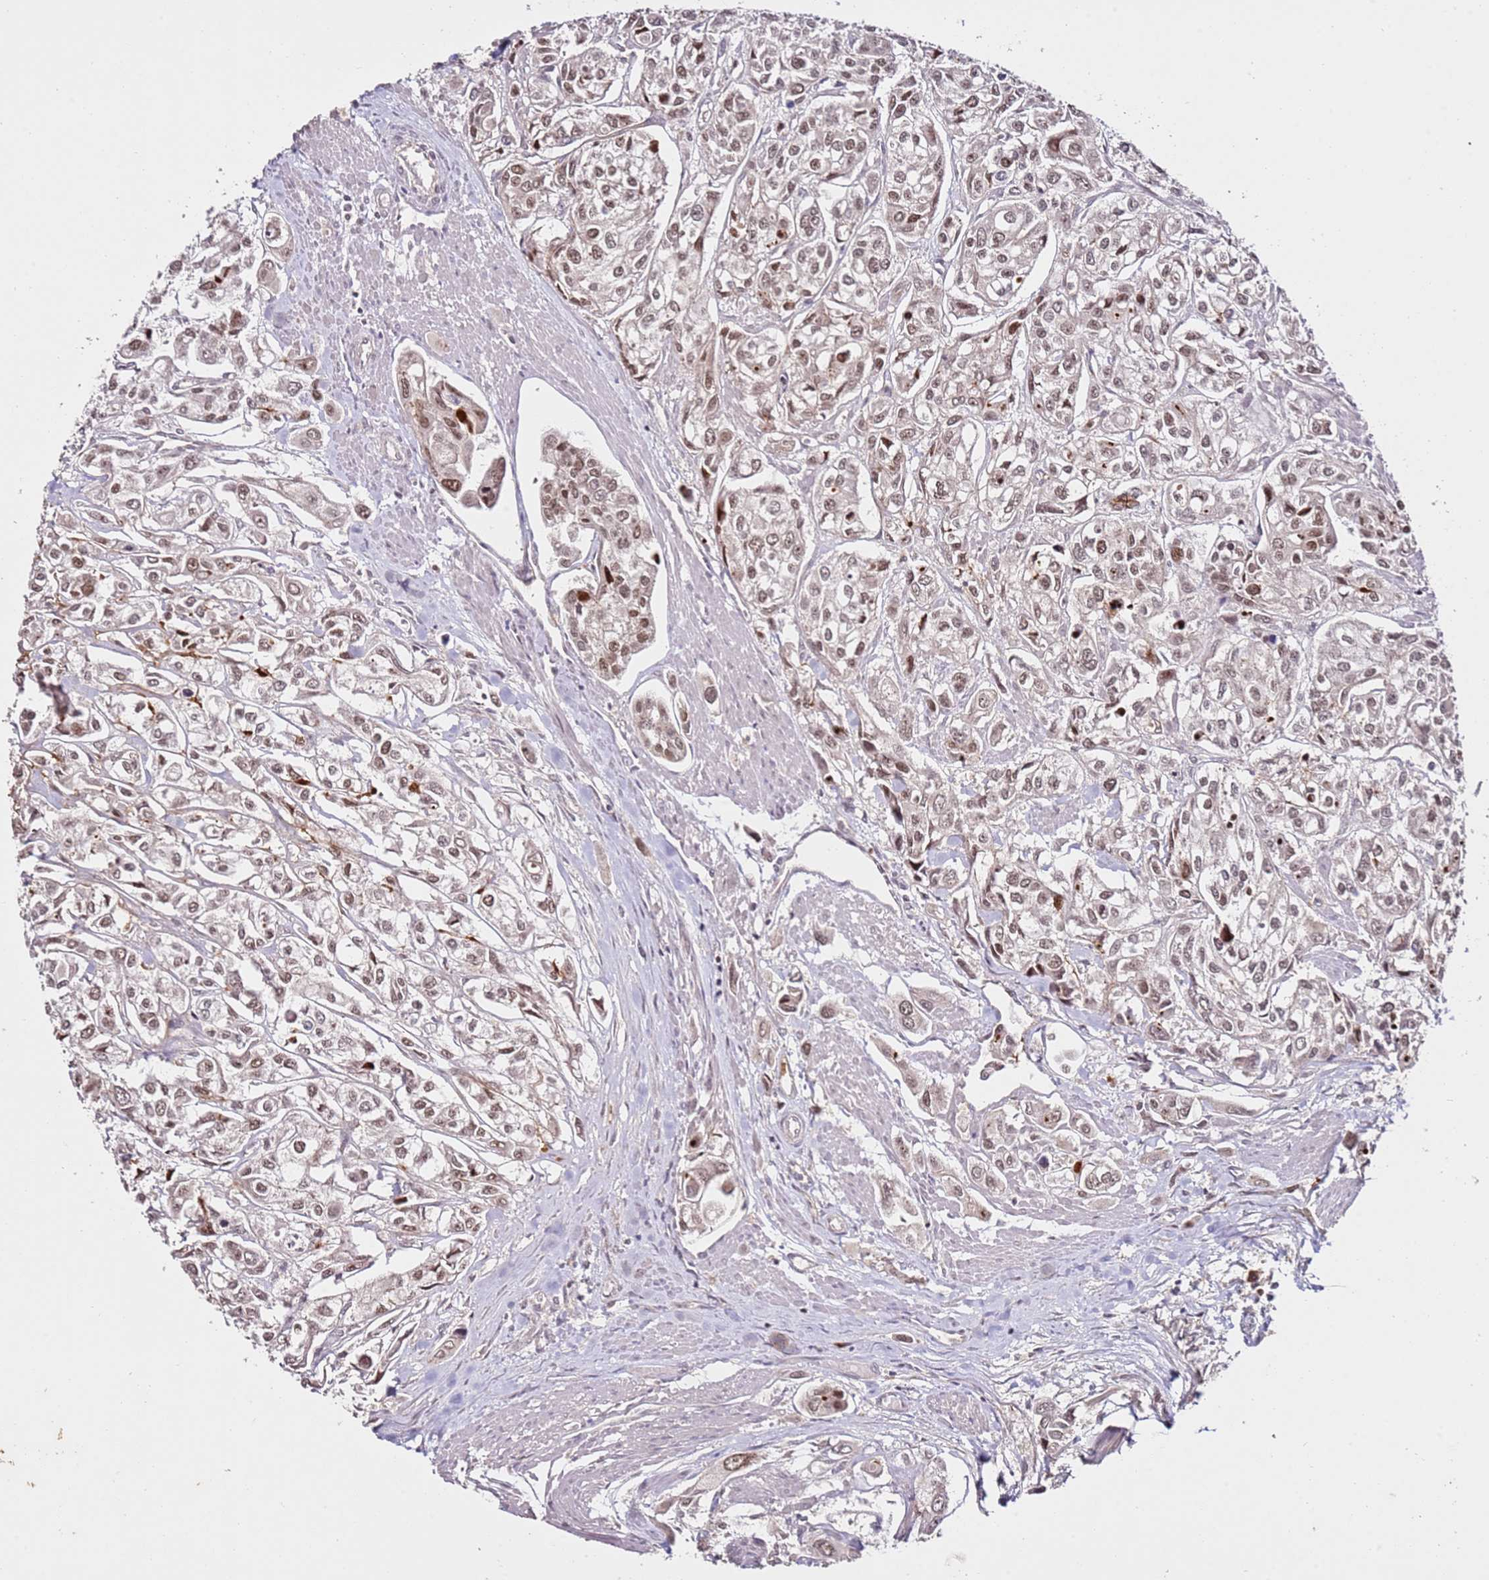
{"staining": {"intensity": "weak", "quantity": ">75%", "location": "nuclear"}, "tissue": "urothelial cancer", "cell_type": "Tumor cells", "image_type": "cancer", "snomed": [{"axis": "morphology", "description": "Urothelial carcinoma, High grade"}, {"axis": "topography", "description": "Urinary bladder"}], "caption": "IHC photomicrograph of neoplastic tissue: human urothelial carcinoma (high-grade) stained using immunohistochemistry displays low levels of weak protein expression localized specifically in the nuclear of tumor cells, appearing as a nuclear brown color.", "gene": "DDX27", "patient": {"sex": "male", "age": 67}}